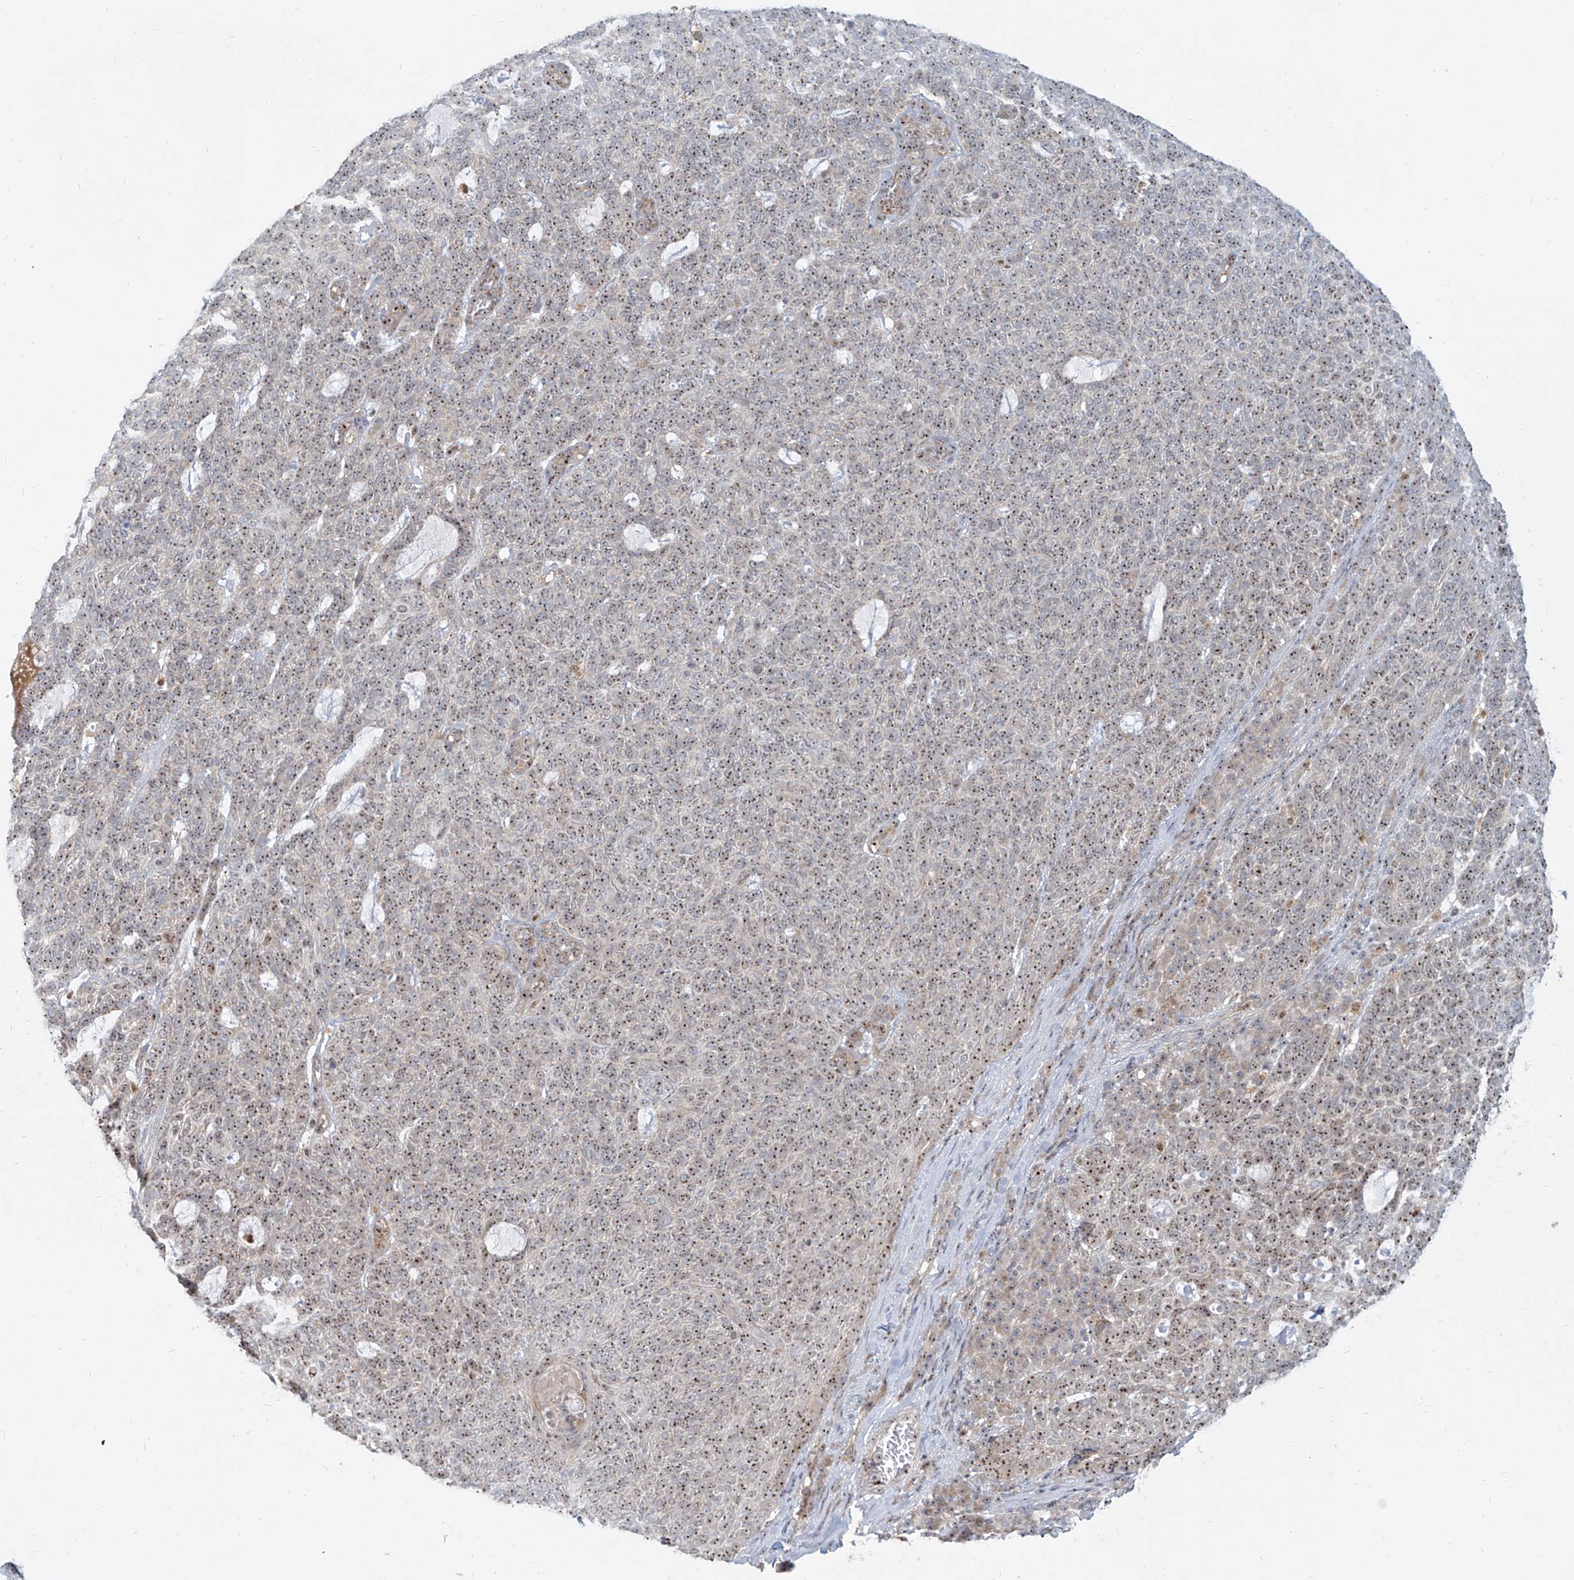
{"staining": {"intensity": "moderate", "quantity": ">75%", "location": "nuclear"}, "tissue": "skin cancer", "cell_type": "Tumor cells", "image_type": "cancer", "snomed": [{"axis": "morphology", "description": "Squamous cell carcinoma, NOS"}, {"axis": "topography", "description": "Skin"}], "caption": "This micrograph exhibits immunohistochemistry (IHC) staining of skin squamous cell carcinoma, with medium moderate nuclear positivity in about >75% of tumor cells.", "gene": "BYSL", "patient": {"sex": "female", "age": 90}}